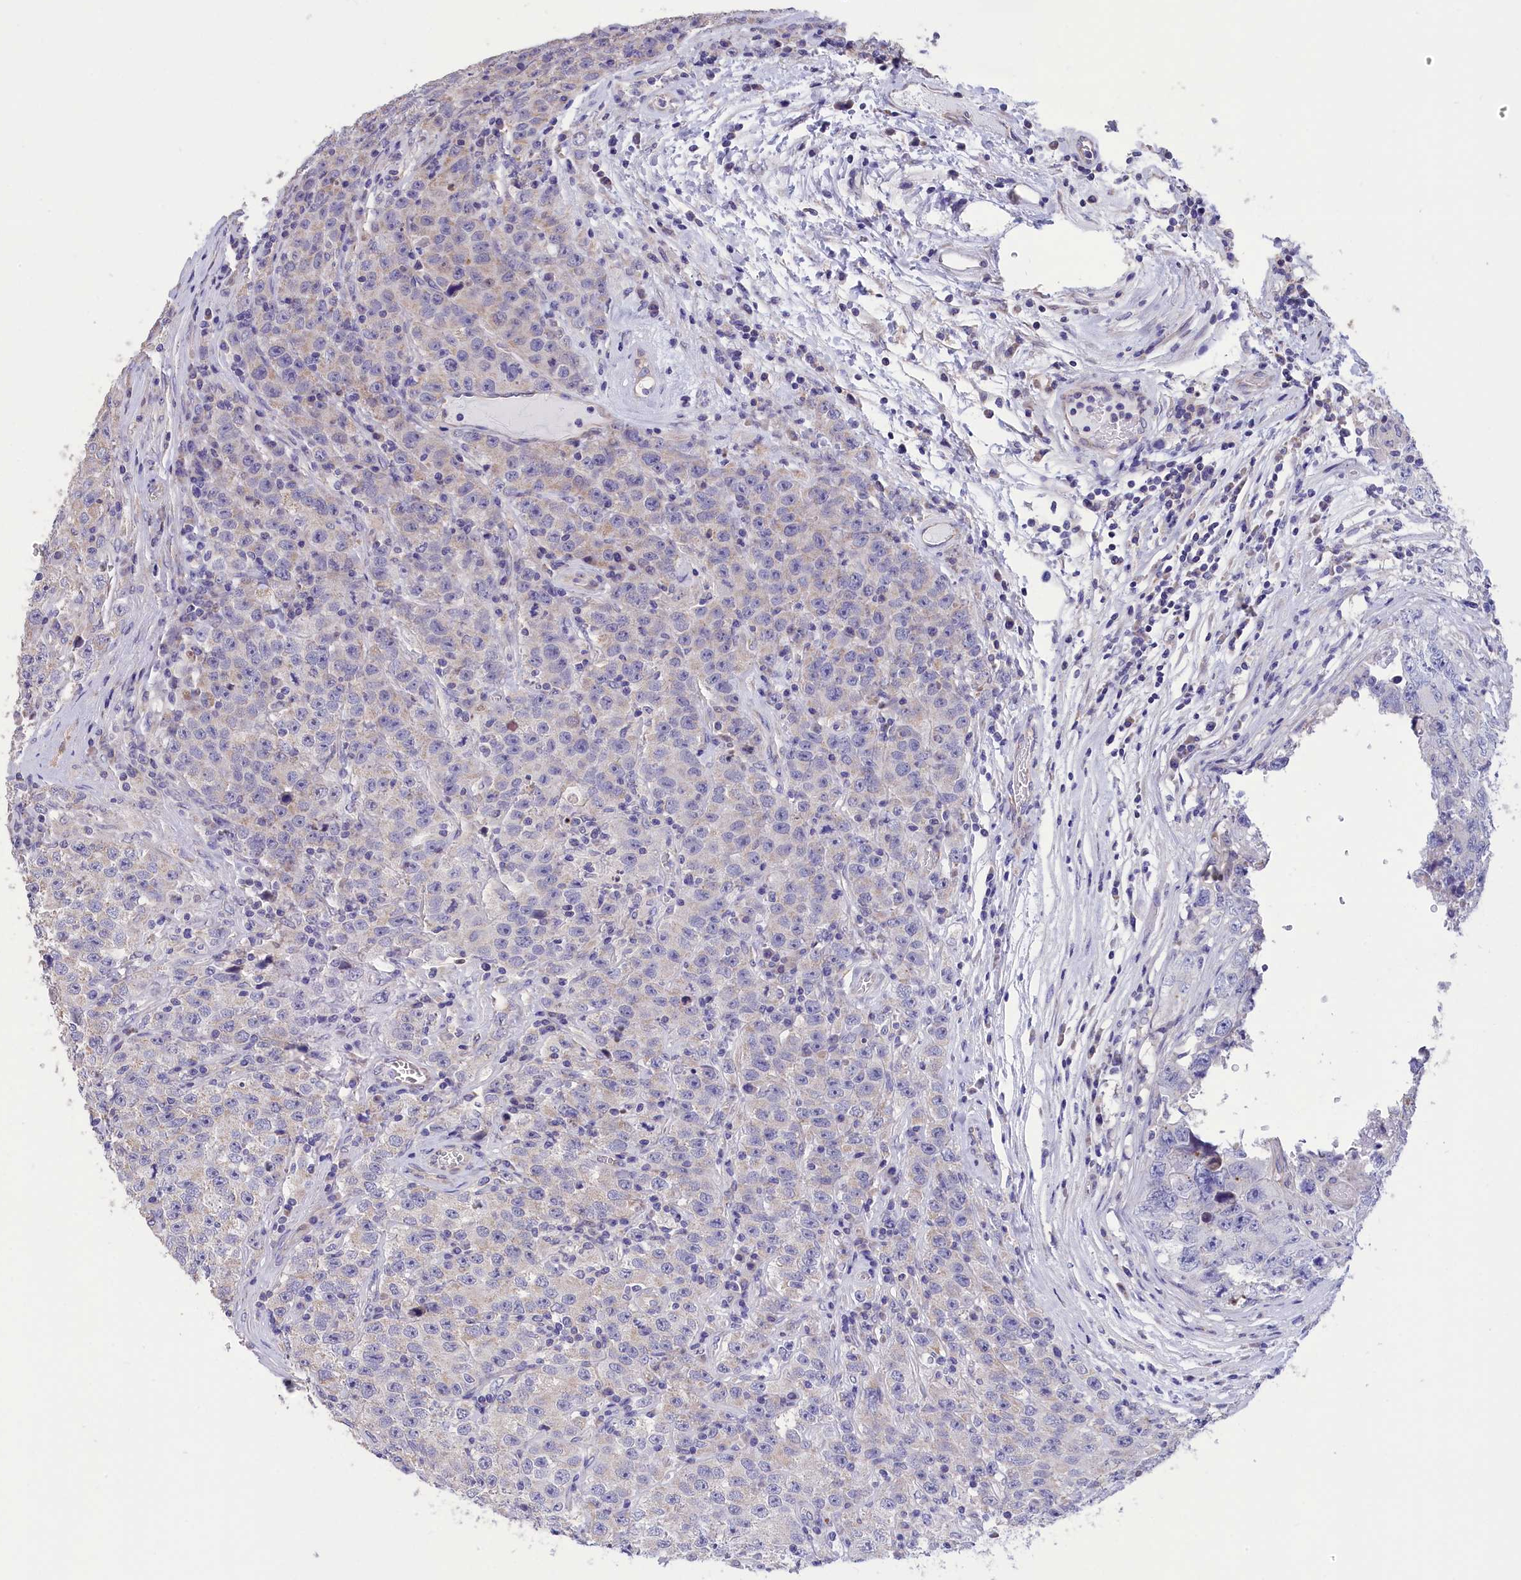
{"staining": {"intensity": "negative", "quantity": "none", "location": "none"}, "tissue": "testis cancer", "cell_type": "Tumor cells", "image_type": "cancer", "snomed": [{"axis": "morphology", "description": "Seminoma, NOS"}, {"axis": "morphology", "description": "Carcinoma, Embryonal, NOS"}, {"axis": "topography", "description": "Testis"}], "caption": "This is an immunohistochemistry (IHC) image of human seminoma (testis). There is no expression in tumor cells.", "gene": "CYP2U1", "patient": {"sex": "male", "age": 43}}